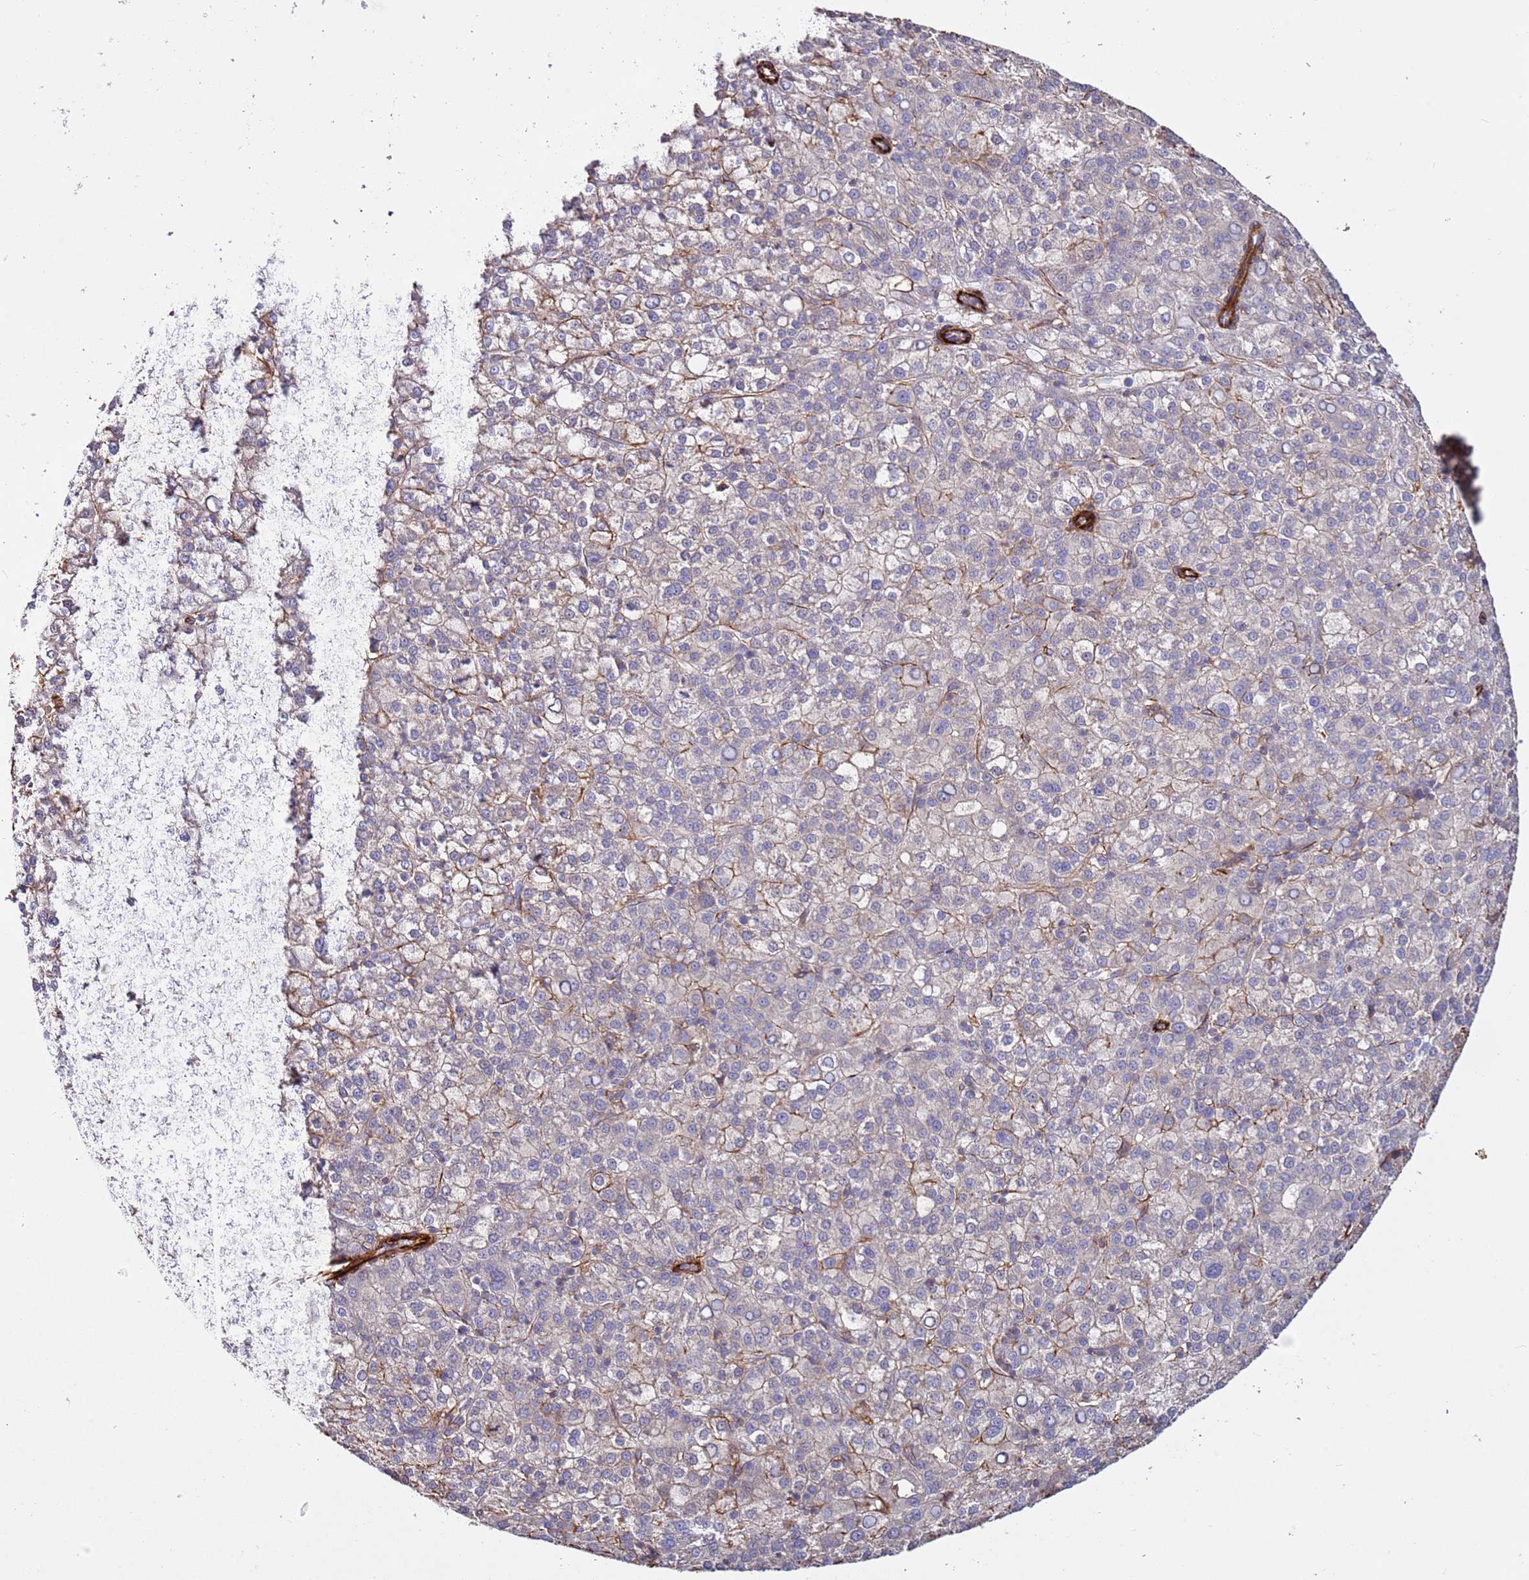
{"staining": {"intensity": "negative", "quantity": "none", "location": "none"}, "tissue": "liver cancer", "cell_type": "Tumor cells", "image_type": "cancer", "snomed": [{"axis": "morphology", "description": "Carcinoma, Hepatocellular, NOS"}, {"axis": "topography", "description": "Liver"}], "caption": "Tumor cells are negative for protein expression in human liver cancer (hepatocellular carcinoma).", "gene": "MRGPRE", "patient": {"sex": "female", "age": 58}}